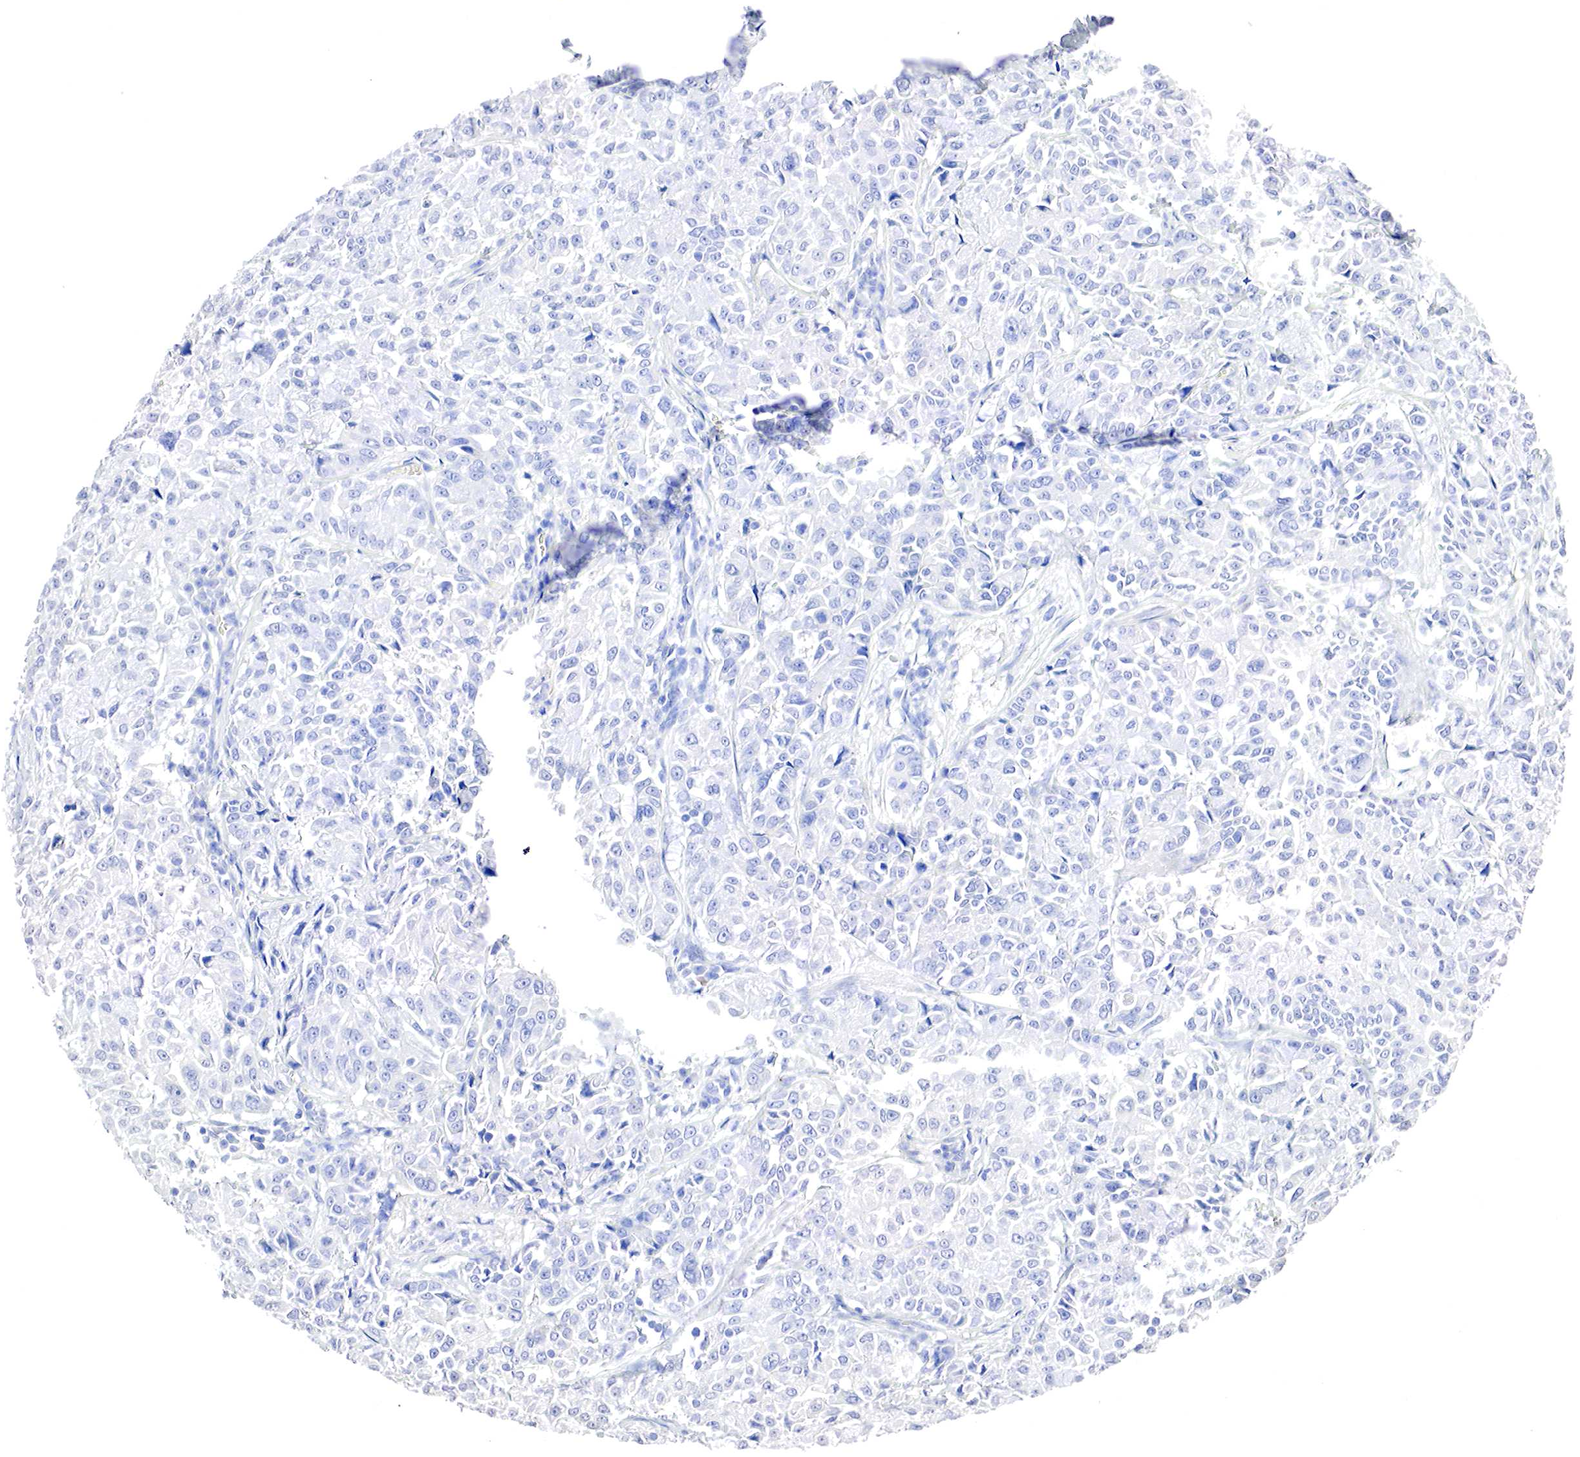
{"staining": {"intensity": "negative", "quantity": "none", "location": "none"}, "tissue": "pancreatic cancer", "cell_type": "Tumor cells", "image_type": "cancer", "snomed": [{"axis": "morphology", "description": "Adenocarcinoma, NOS"}, {"axis": "topography", "description": "Pancreas"}], "caption": "Tumor cells show no significant protein expression in adenocarcinoma (pancreatic).", "gene": "OTC", "patient": {"sex": "female", "age": 52}}